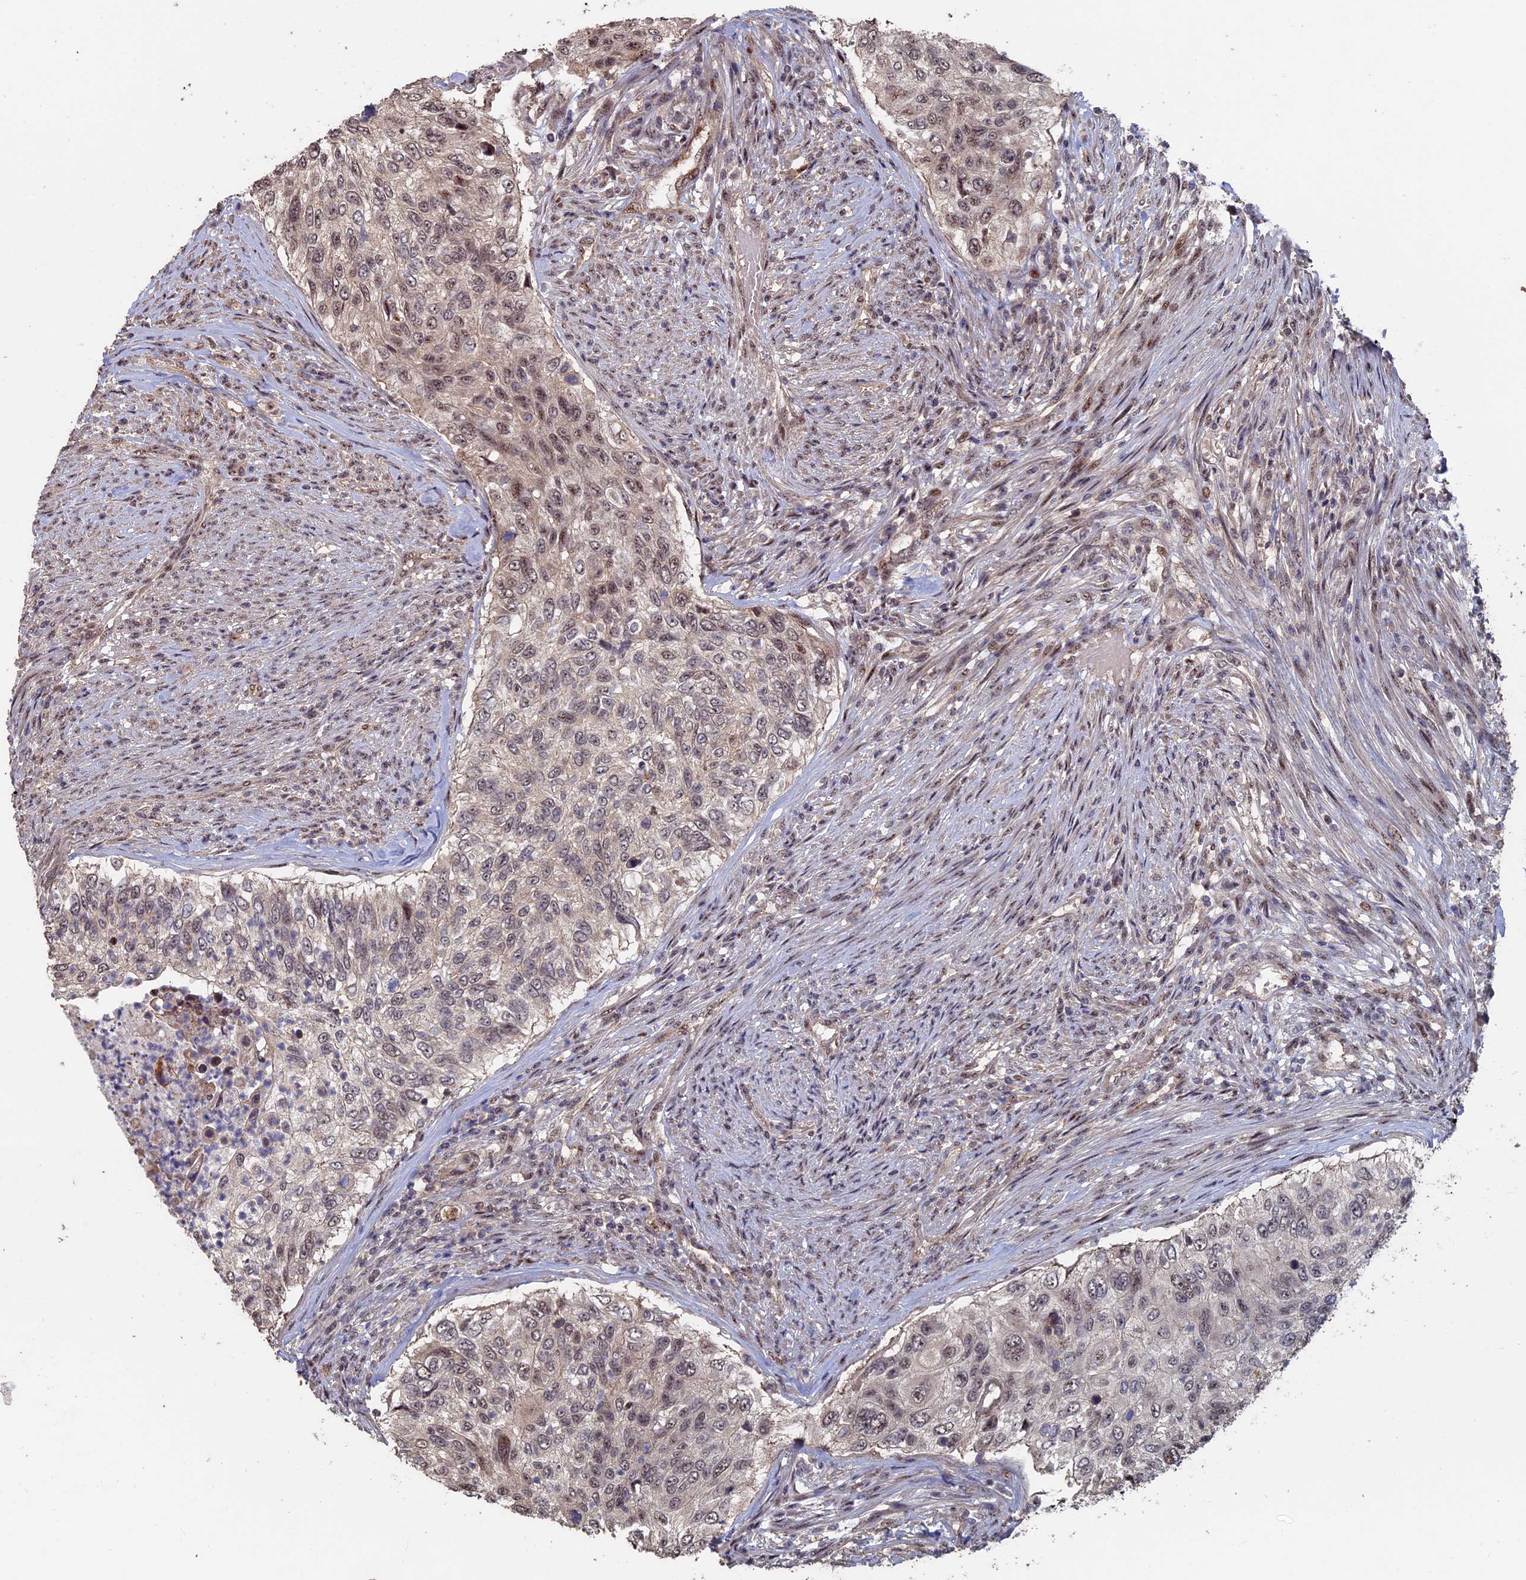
{"staining": {"intensity": "moderate", "quantity": "25%-75%", "location": "nuclear"}, "tissue": "urothelial cancer", "cell_type": "Tumor cells", "image_type": "cancer", "snomed": [{"axis": "morphology", "description": "Urothelial carcinoma, High grade"}, {"axis": "topography", "description": "Urinary bladder"}], "caption": "Protein expression analysis of human urothelial carcinoma (high-grade) reveals moderate nuclear expression in about 25%-75% of tumor cells.", "gene": "KIAA1328", "patient": {"sex": "female", "age": 60}}